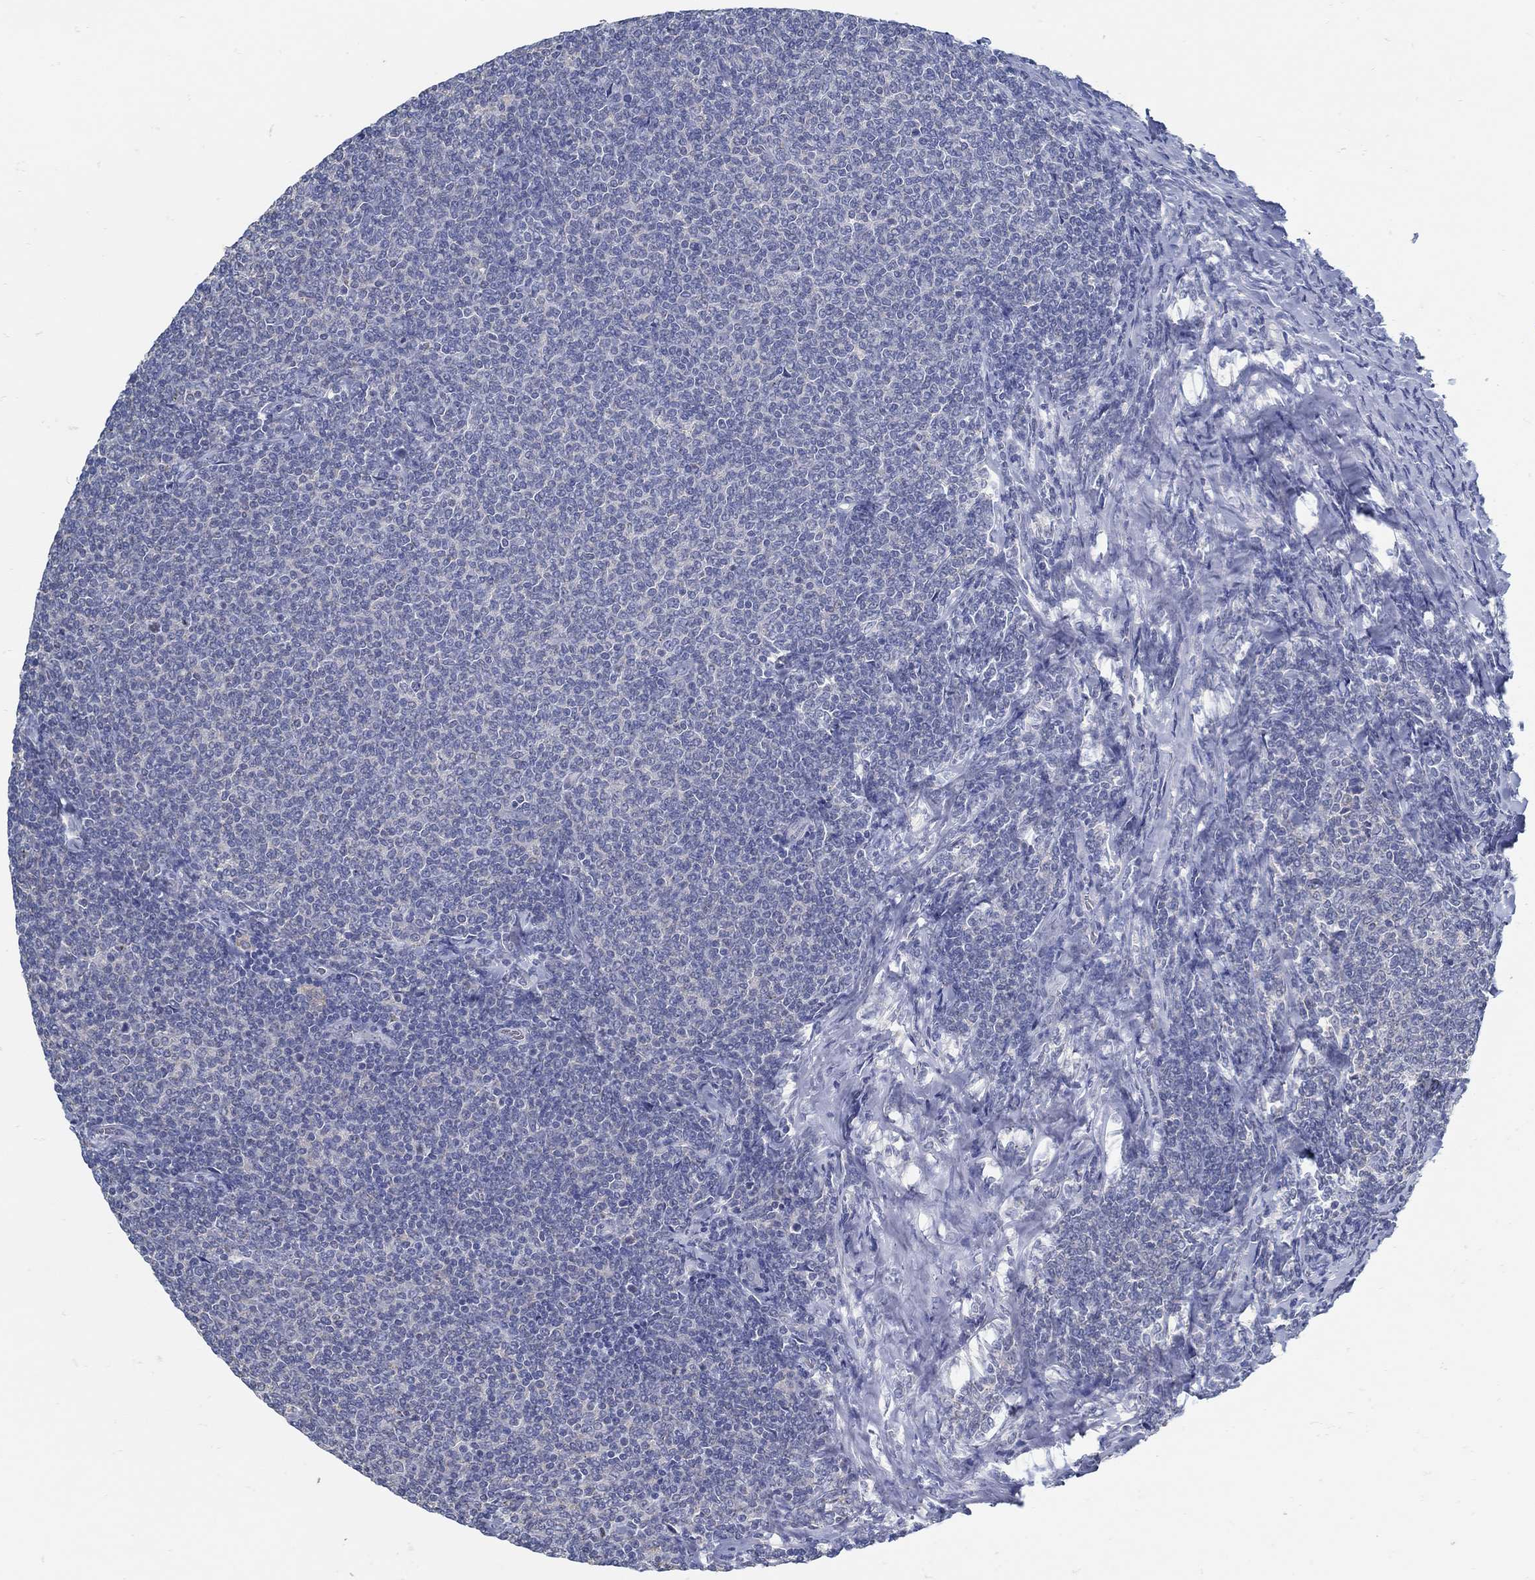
{"staining": {"intensity": "negative", "quantity": "none", "location": "none"}, "tissue": "lymphoma", "cell_type": "Tumor cells", "image_type": "cancer", "snomed": [{"axis": "morphology", "description": "Malignant lymphoma, non-Hodgkin's type, Low grade"}, {"axis": "topography", "description": "Lymph node"}], "caption": "The image shows no significant positivity in tumor cells of lymphoma.", "gene": "ZFAND4", "patient": {"sex": "male", "age": 52}}